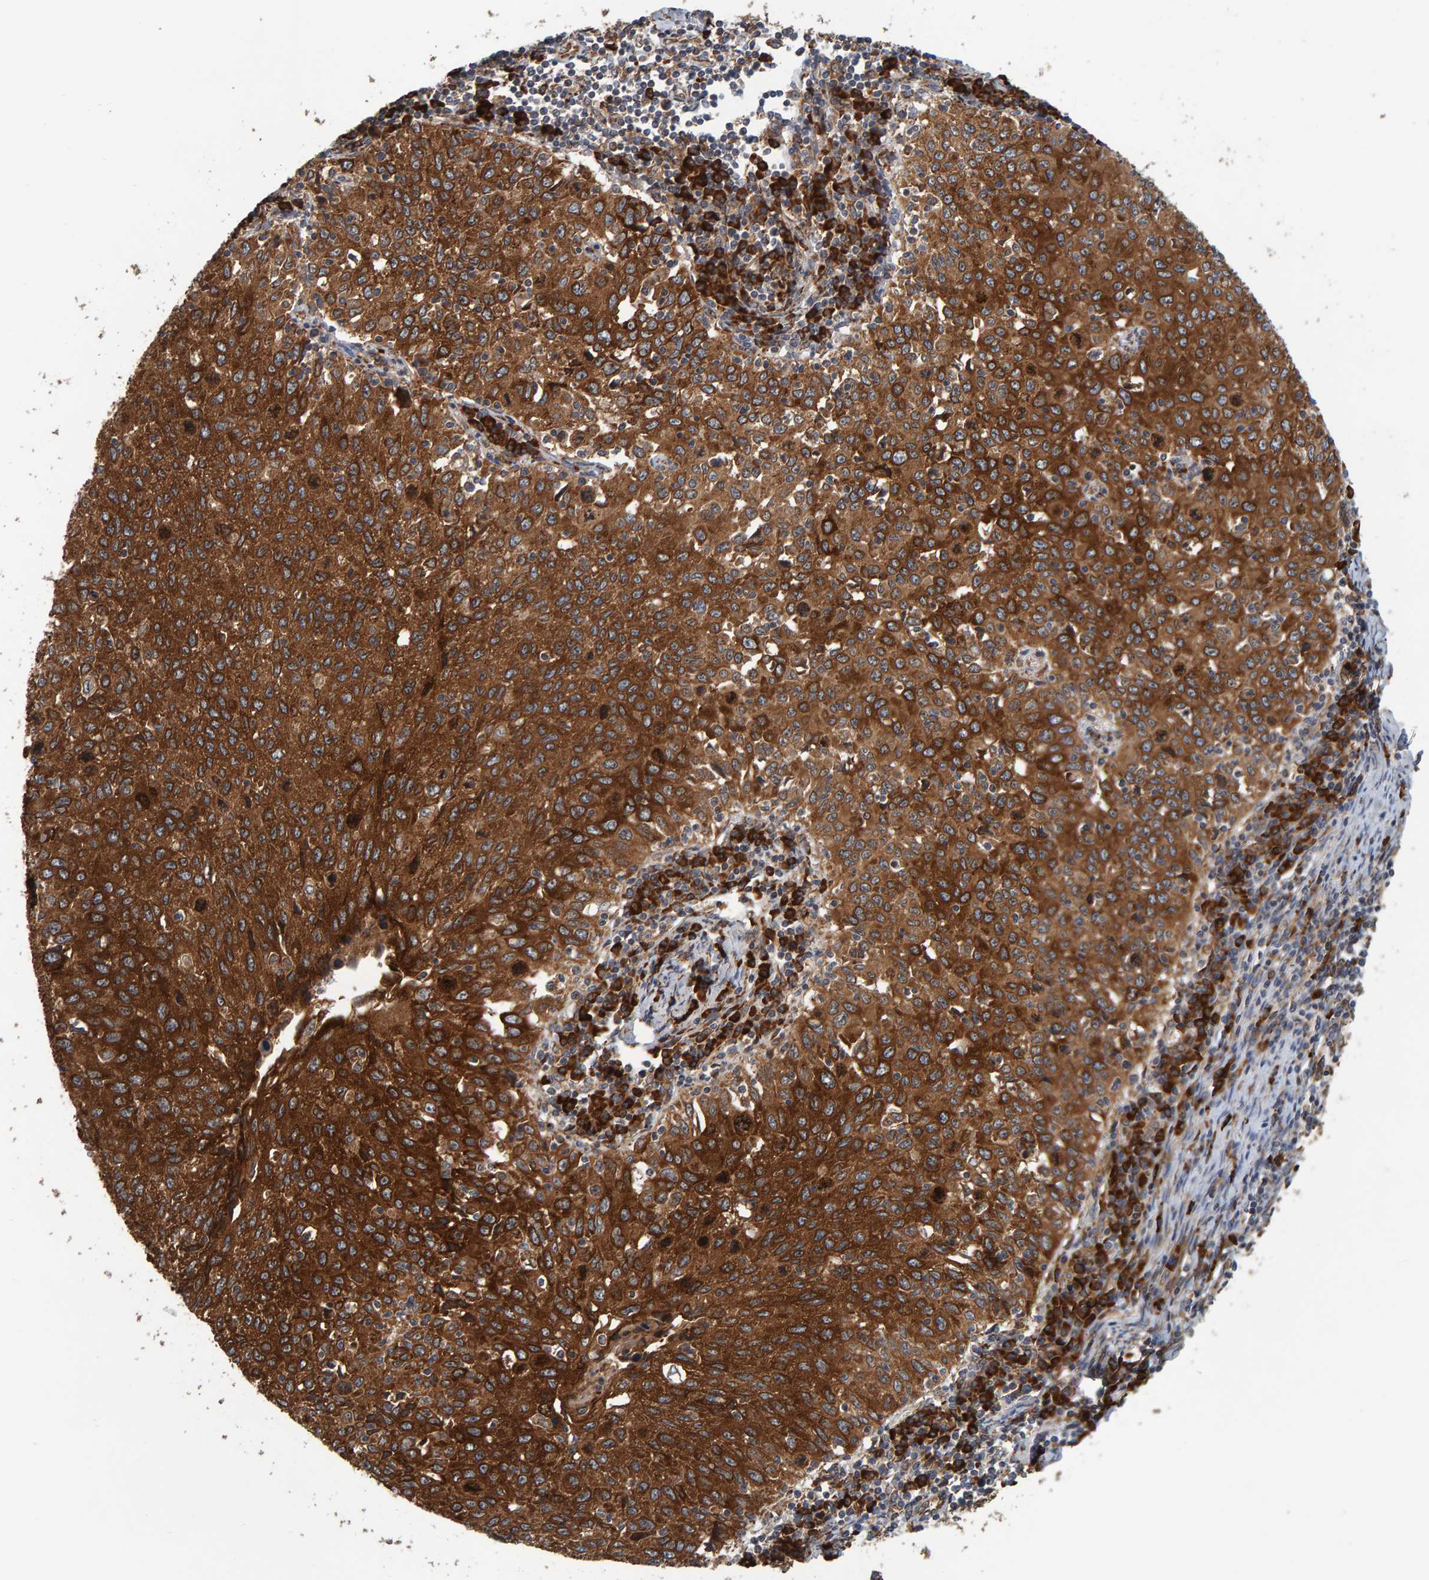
{"staining": {"intensity": "strong", "quantity": ">75%", "location": "cytoplasmic/membranous"}, "tissue": "cervical cancer", "cell_type": "Tumor cells", "image_type": "cancer", "snomed": [{"axis": "morphology", "description": "Squamous cell carcinoma, NOS"}, {"axis": "topography", "description": "Cervix"}], "caption": "Strong cytoplasmic/membranous protein positivity is present in approximately >75% of tumor cells in cervical cancer (squamous cell carcinoma).", "gene": "BAIAP2", "patient": {"sex": "female", "age": 53}}